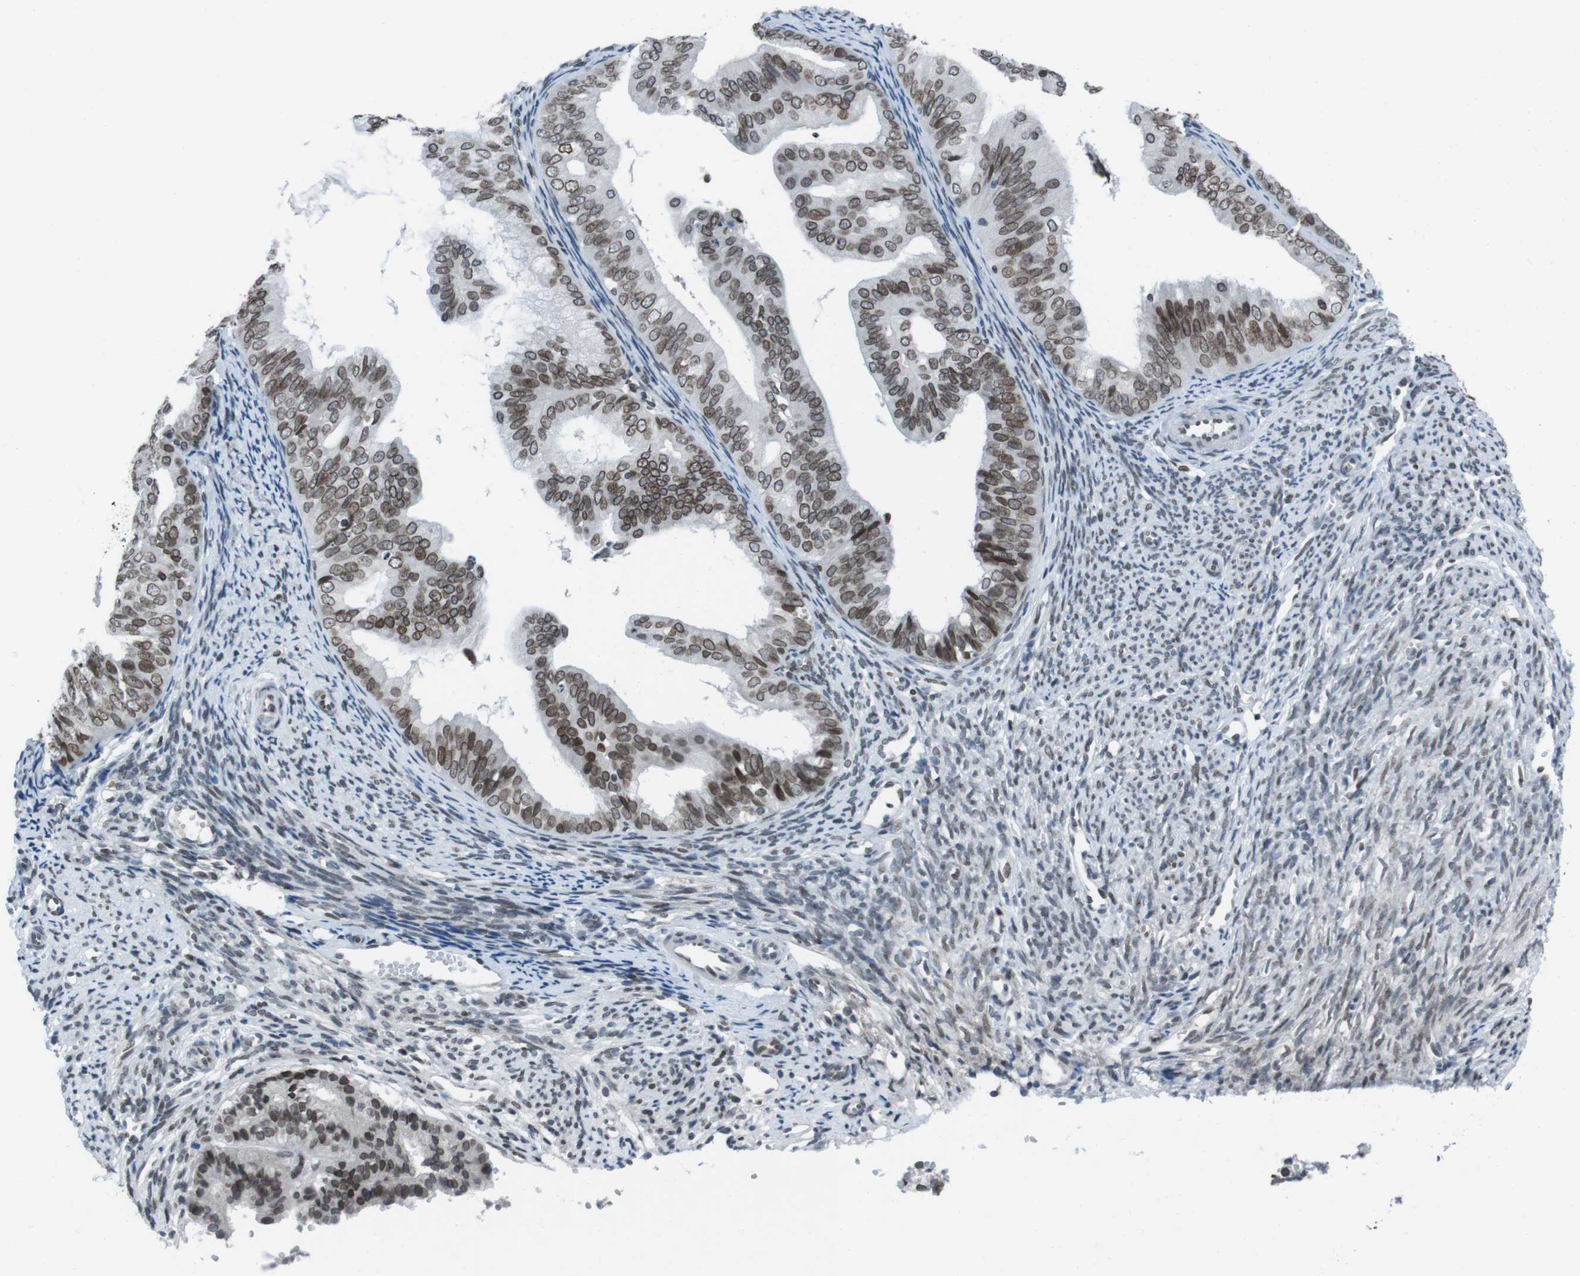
{"staining": {"intensity": "moderate", "quantity": ">75%", "location": "cytoplasmic/membranous,nuclear"}, "tissue": "endometrial cancer", "cell_type": "Tumor cells", "image_type": "cancer", "snomed": [{"axis": "morphology", "description": "Adenocarcinoma, NOS"}, {"axis": "topography", "description": "Endometrium"}], "caption": "Immunohistochemistry image of human endometrial cancer (adenocarcinoma) stained for a protein (brown), which reveals medium levels of moderate cytoplasmic/membranous and nuclear expression in about >75% of tumor cells.", "gene": "MAD1L1", "patient": {"sex": "female", "age": 63}}